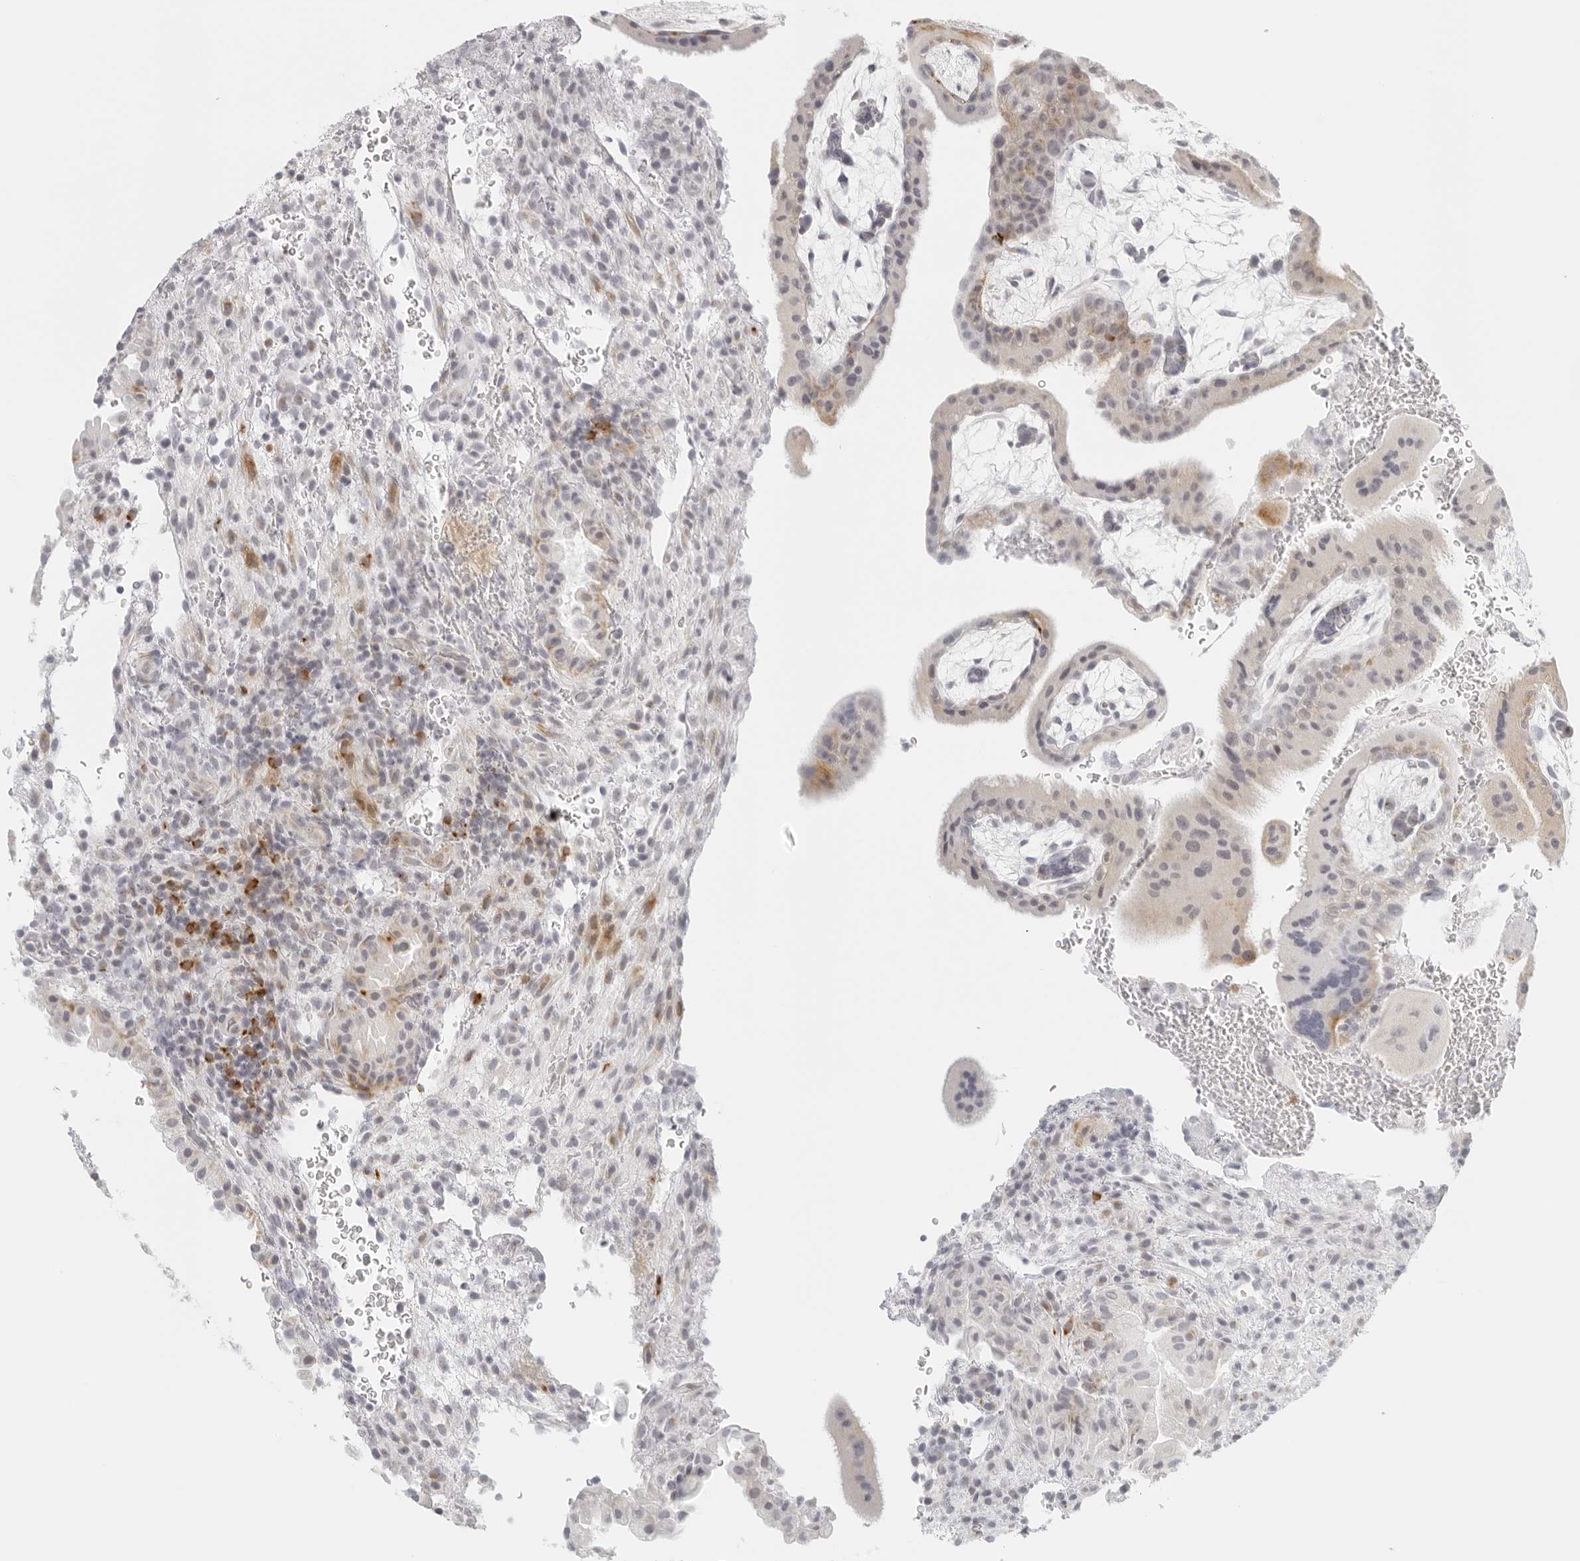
{"staining": {"intensity": "negative", "quantity": "none", "location": "none"}, "tissue": "placenta", "cell_type": "Decidual cells", "image_type": "normal", "snomed": [{"axis": "morphology", "description": "Normal tissue, NOS"}, {"axis": "topography", "description": "Placenta"}], "caption": "The micrograph shows no staining of decidual cells in normal placenta. The staining was performed using DAB (3,3'-diaminobenzidine) to visualize the protein expression in brown, while the nuclei were stained in blue with hematoxylin (Magnification: 20x).", "gene": "RPS6KC1", "patient": {"sex": "female", "age": 19}}